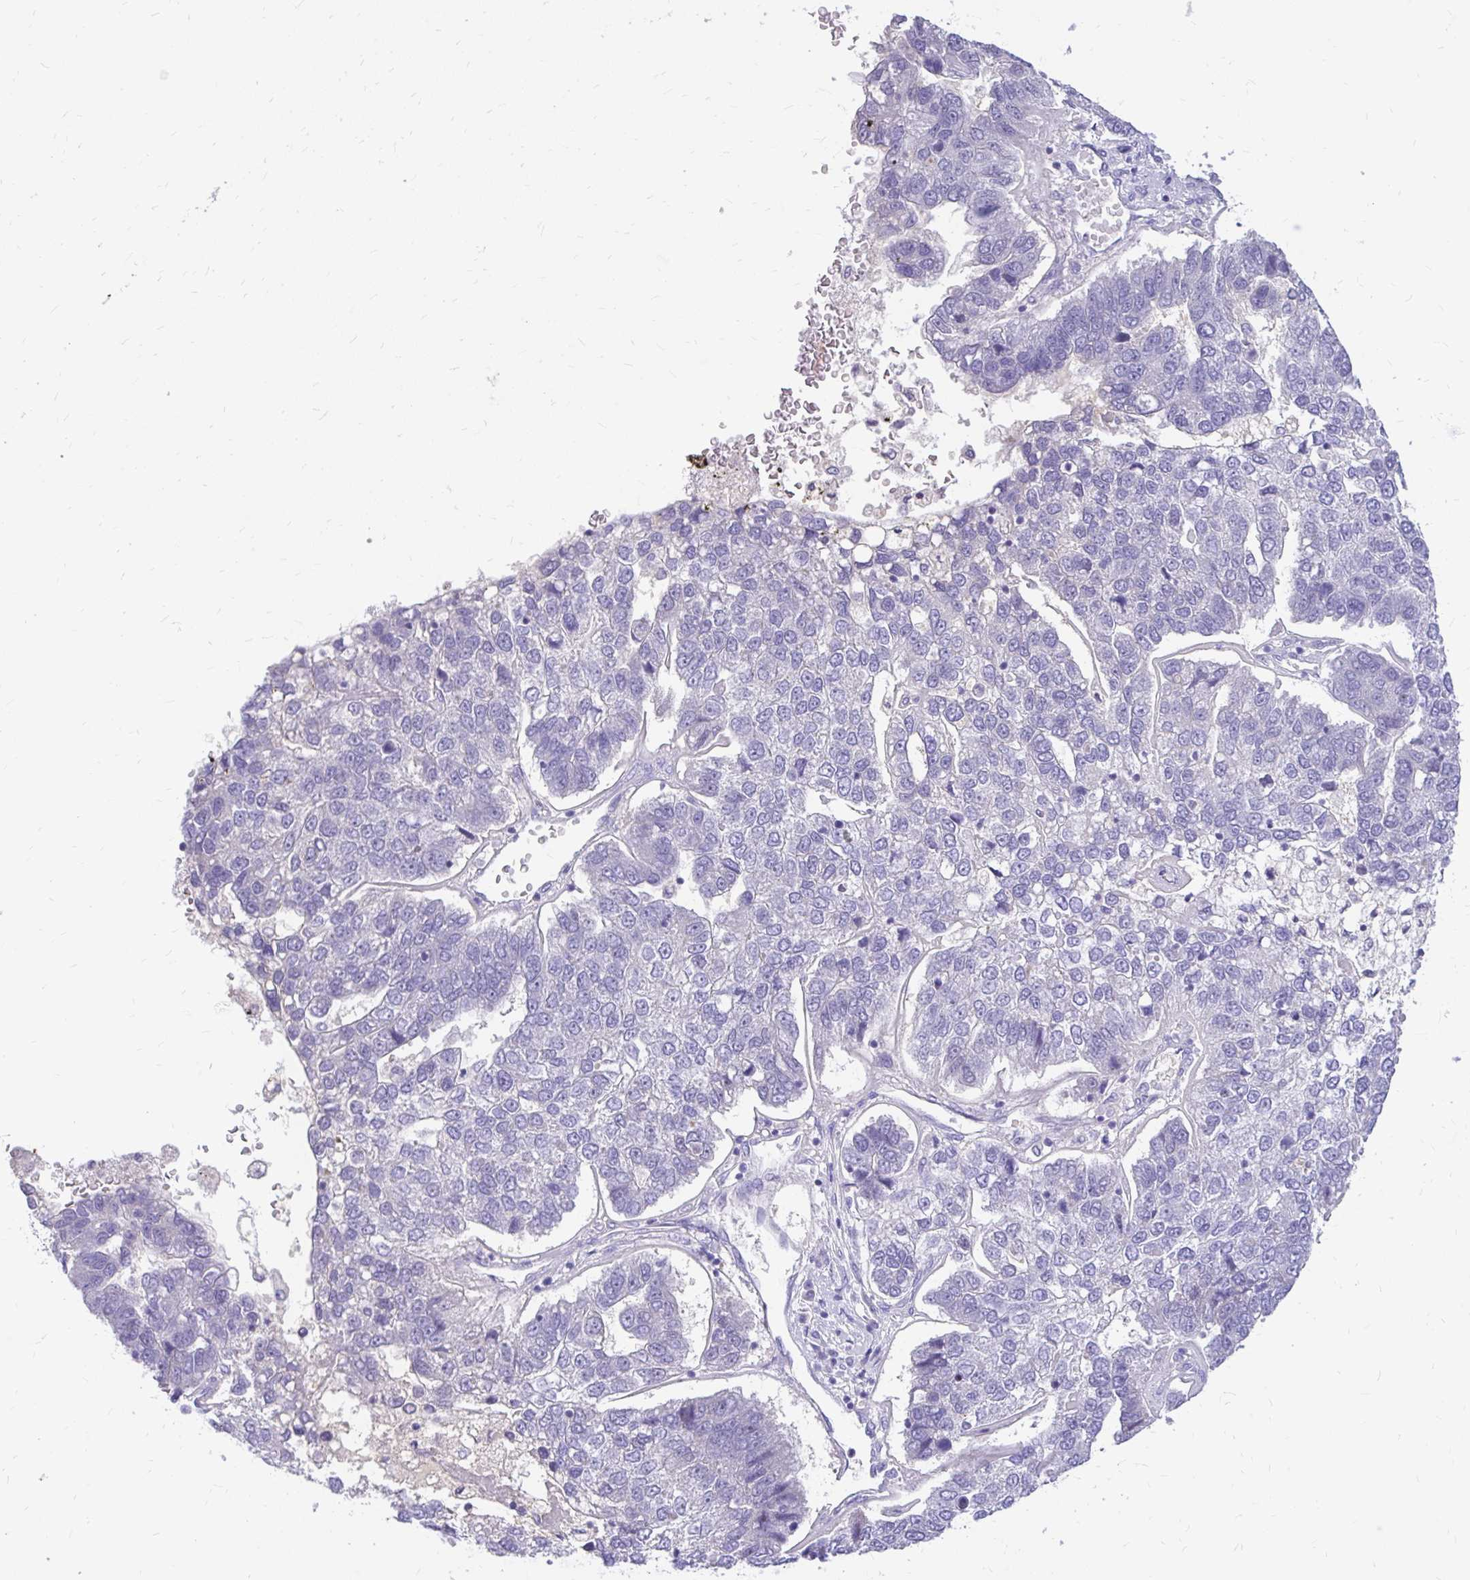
{"staining": {"intensity": "negative", "quantity": "none", "location": "none"}, "tissue": "pancreatic cancer", "cell_type": "Tumor cells", "image_type": "cancer", "snomed": [{"axis": "morphology", "description": "Adenocarcinoma, NOS"}, {"axis": "topography", "description": "Pancreas"}], "caption": "DAB immunohistochemical staining of adenocarcinoma (pancreatic) reveals no significant positivity in tumor cells. (Stains: DAB IHC with hematoxylin counter stain, Microscopy: brightfield microscopy at high magnification).", "gene": "MAP1LC3A", "patient": {"sex": "female", "age": 61}}